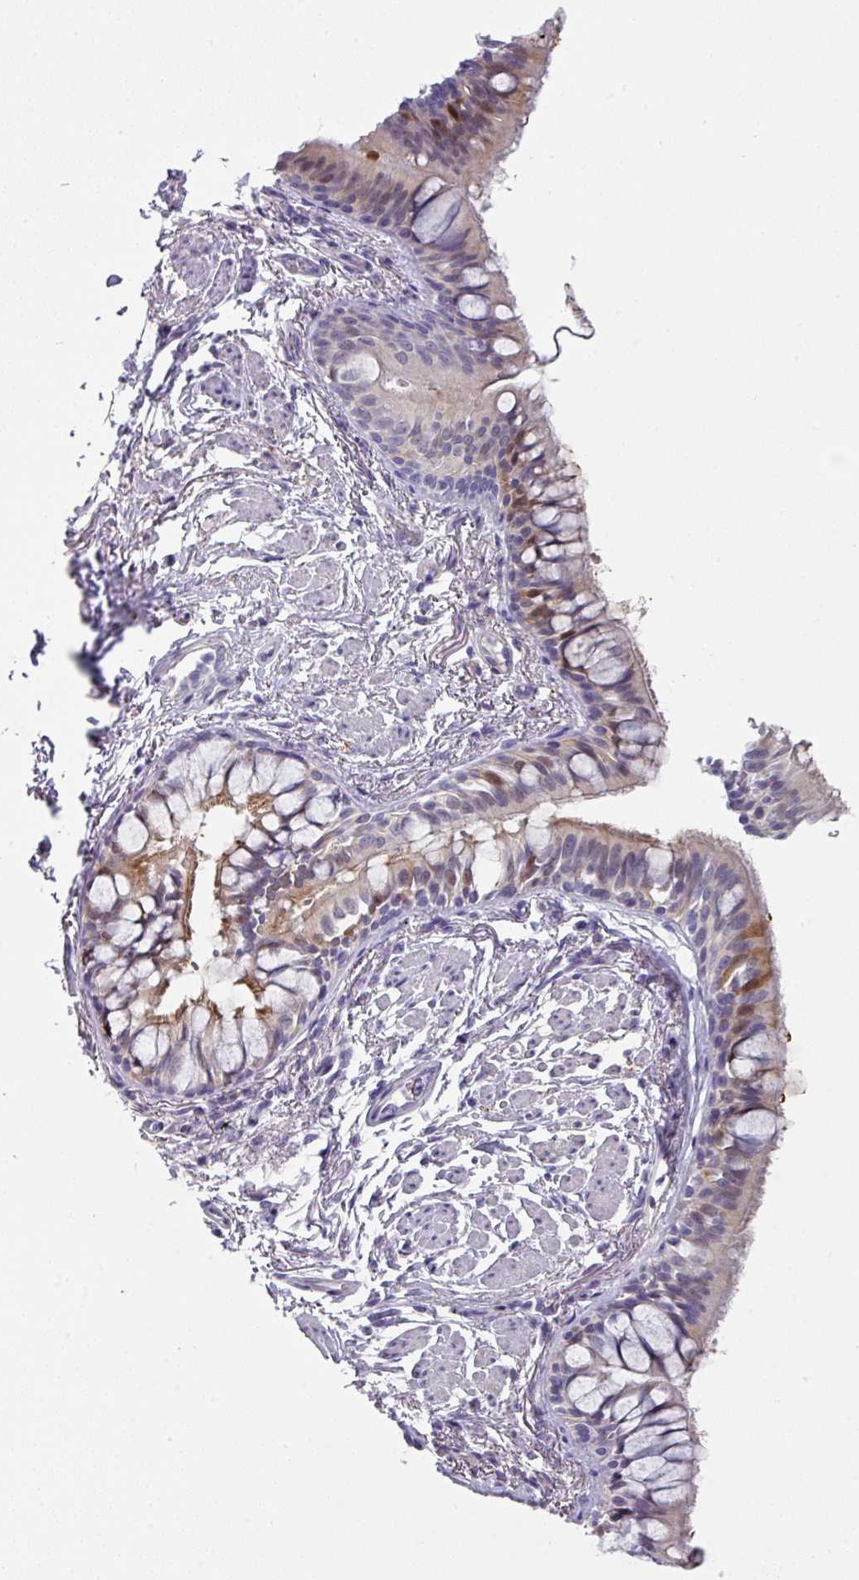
{"staining": {"intensity": "moderate", "quantity": "25%-75%", "location": "cytoplasmic/membranous,nuclear"}, "tissue": "bronchus", "cell_type": "Respiratory epithelial cells", "image_type": "normal", "snomed": [{"axis": "morphology", "description": "Normal tissue, NOS"}, {"axis": "topography", "description": "Bronchus"}], "caption": "The immunohistochemical stain shows moderate cytoplasmic/membranous,nuclear staining in respiratory epithelial cells of unremarkable bronchus.", "gene": "DEFB115", "patient": {"sex": "male", "age": 70}}